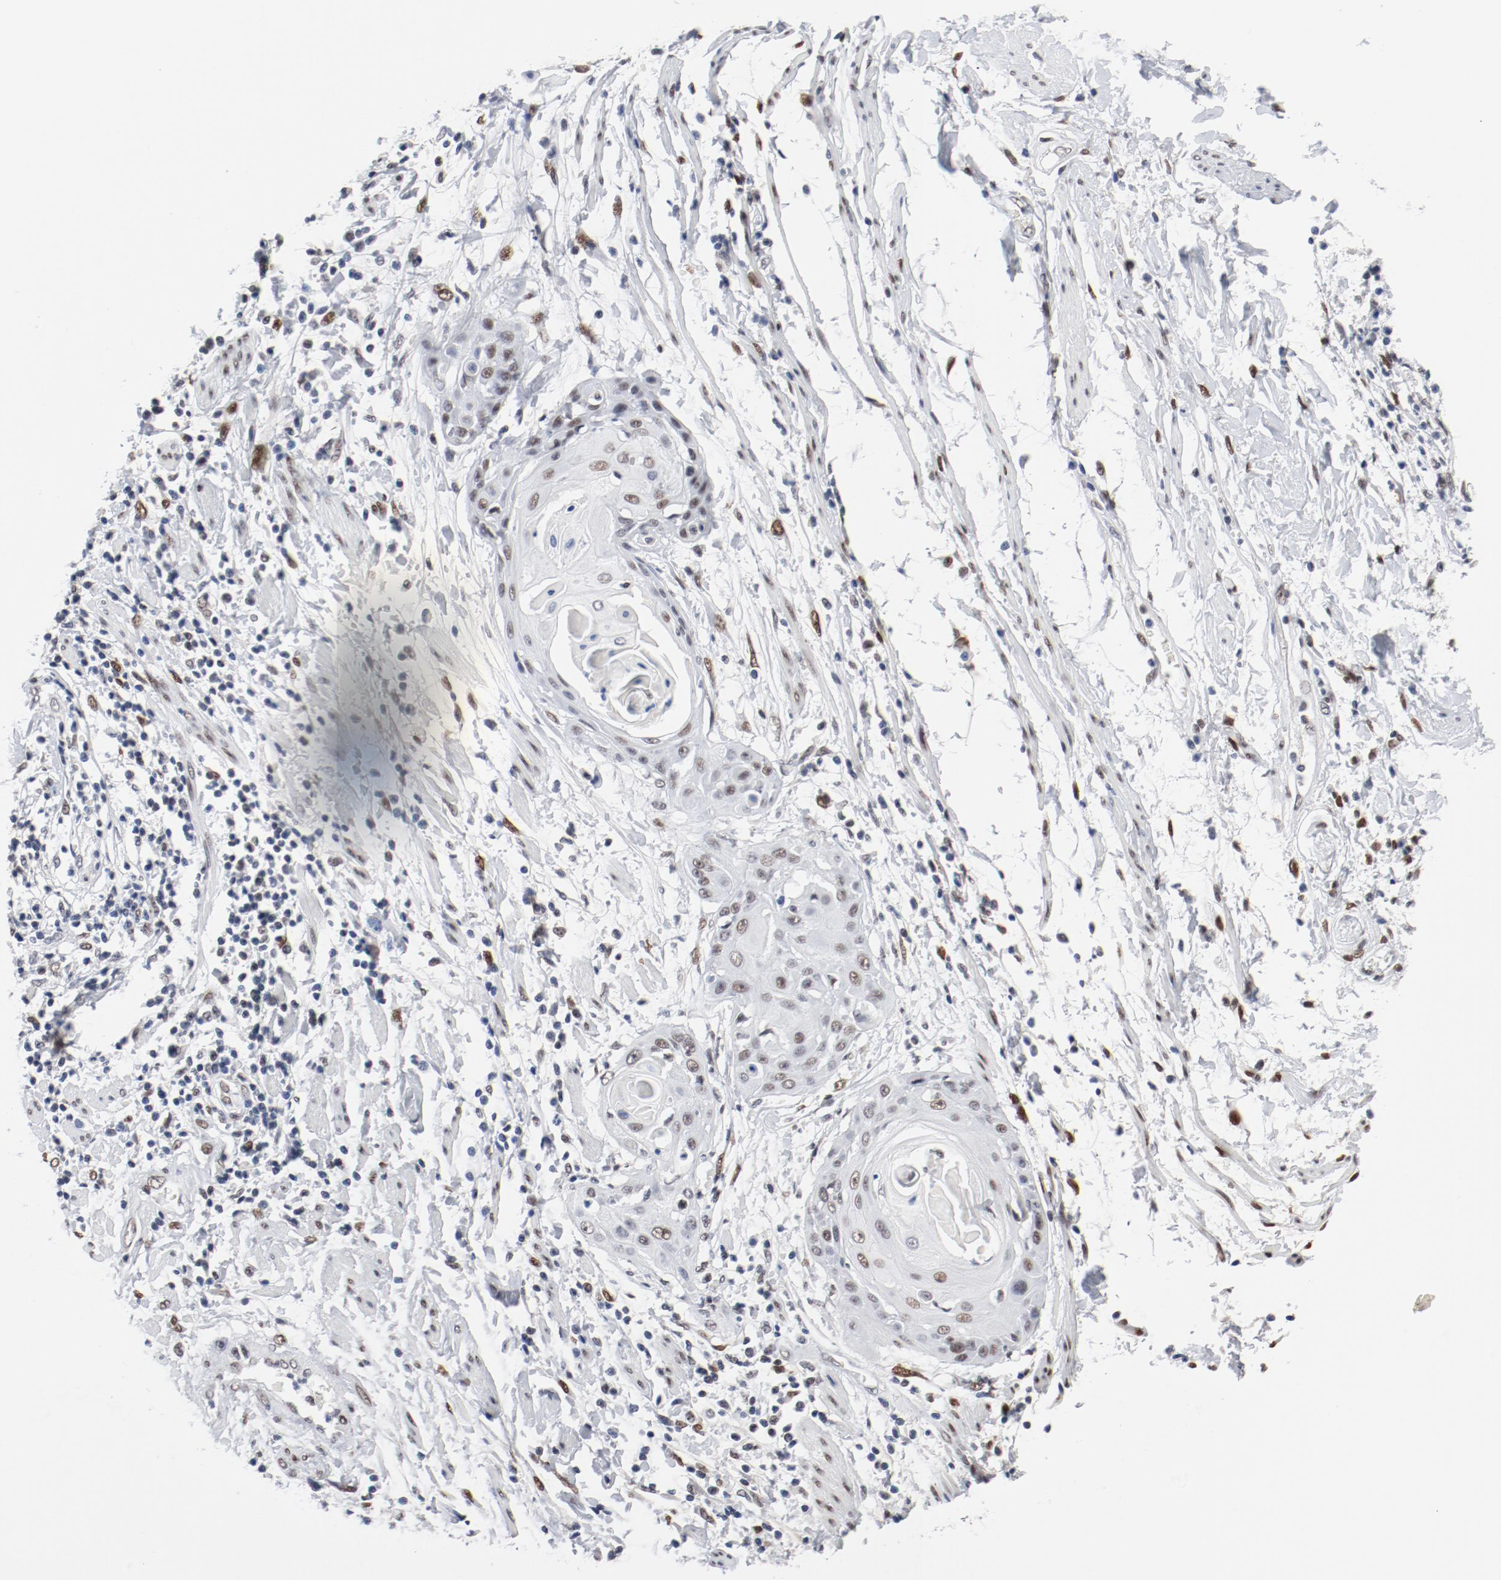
{"staining": {"intensity": "weak", "quantity": ">75%", "location": "nuclear"}, "tissue": "cervical cancer", "cell_type": "Tumor cells", "image_type": "cancer", "snomed": [{"axis": "morphology", "description": "Squamous cell carcinoma, NOS"}, {"axis": "topography", "description": "Cervix"}], "caption": "IHC histopathology image of neoplastic tissue: human cervical squamous cell carcinoma stained using immunohistochemistry displays low levels of weak protein expression localized specifically in the nuclear of tumor cells, appearing as a nuclear brown color.", "gene": "ARNT", "patient": {"sex": "female", "age": 57}}